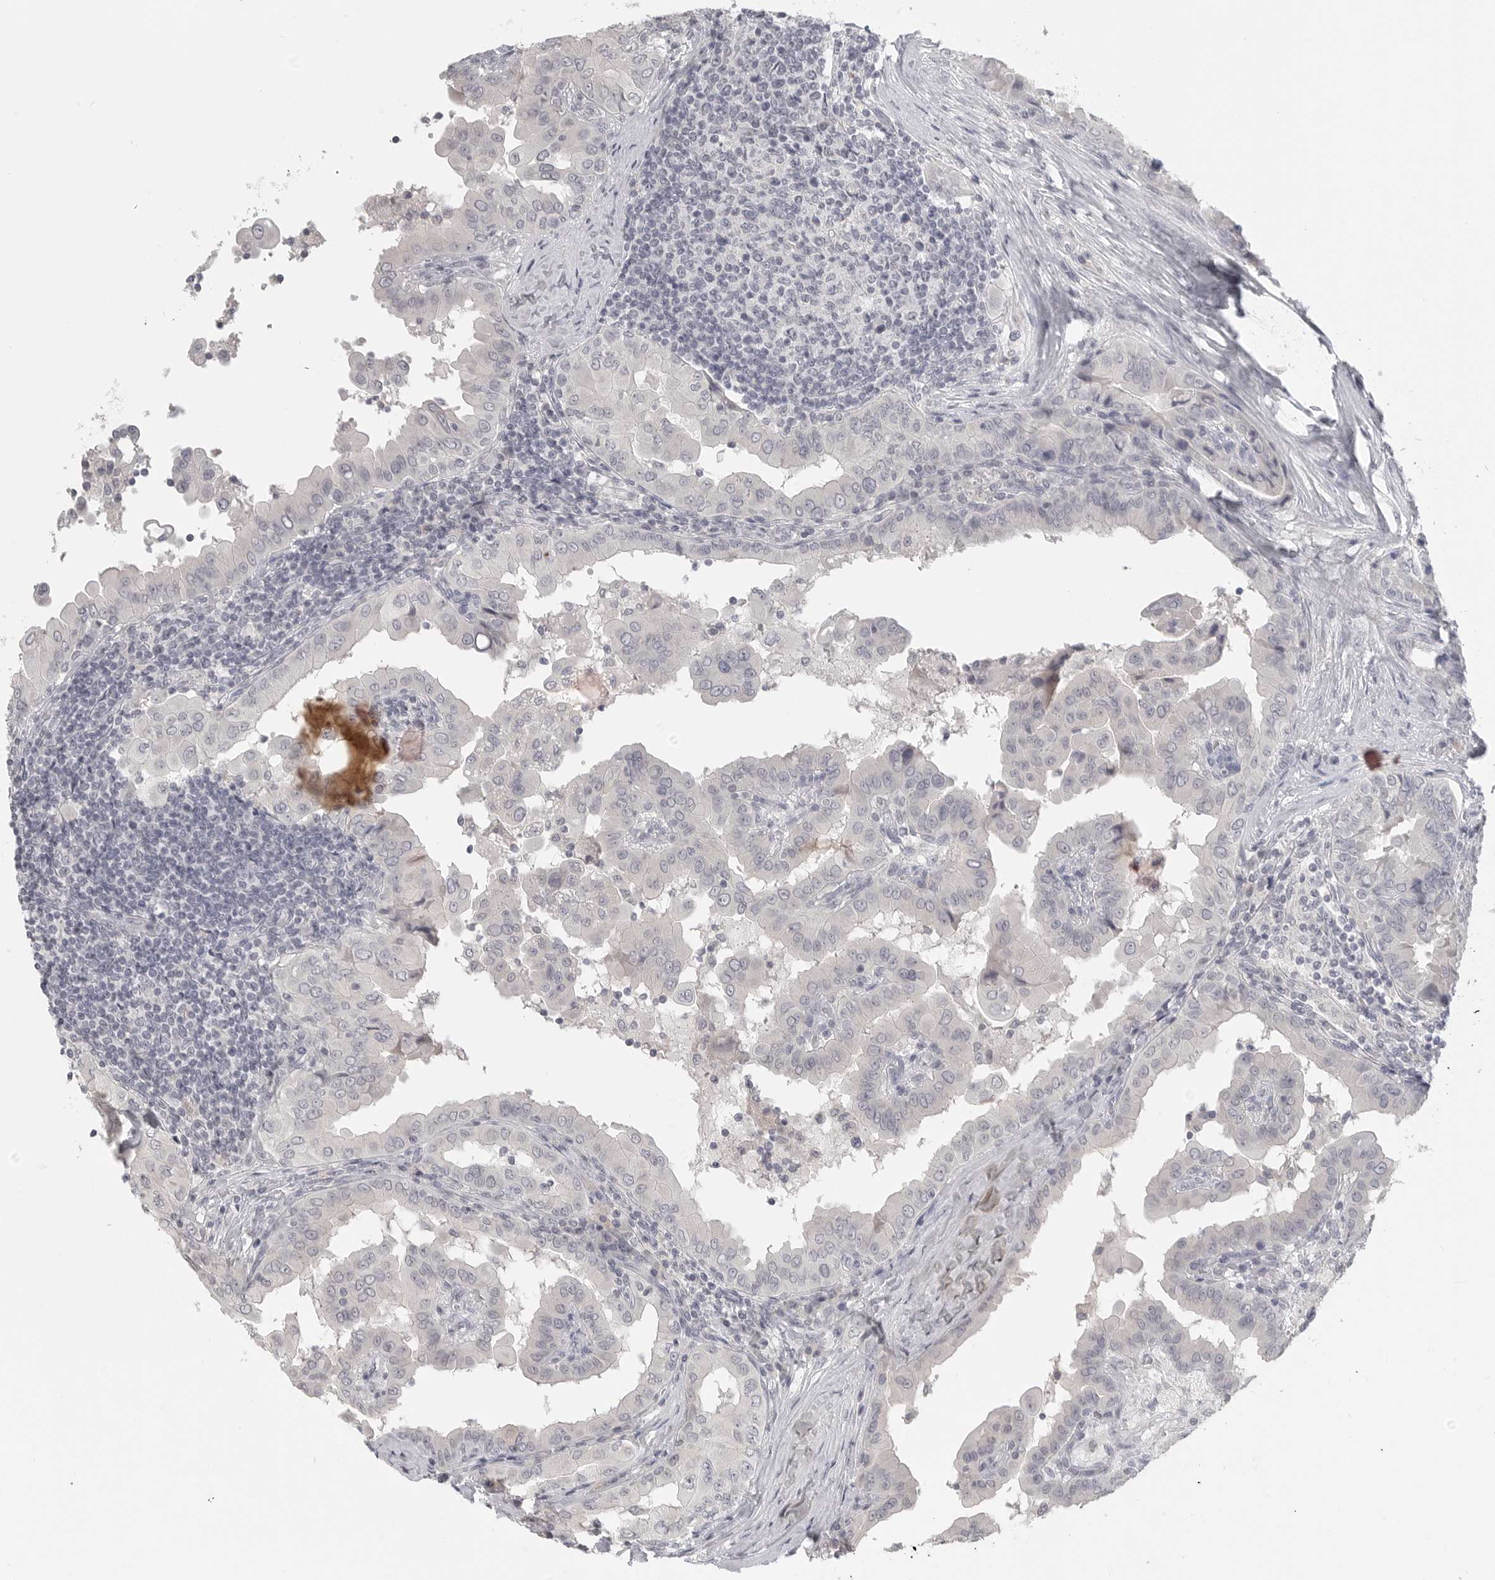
{"staining": {"intensity": "negative", "quantity": "none", "location": "none"}, "tissue": "thyroid cancer", "cell_type": "Tumor cells", "image_type": "cancer", "snomed": [{"axis": "morphology", "description": "Papillary adenocarcinoma, NOS"}, {"axis": "topography", "description": "Thyroid gland"}], "caption": "This is an immunohistochemistry (IHC) histopathology image of human thyroid cancer (papillary adenocarcinoma). There is no positivity in tumor cells.", "gene": "HMGCS2", "patient": {"sex": "male", "age": 33}}